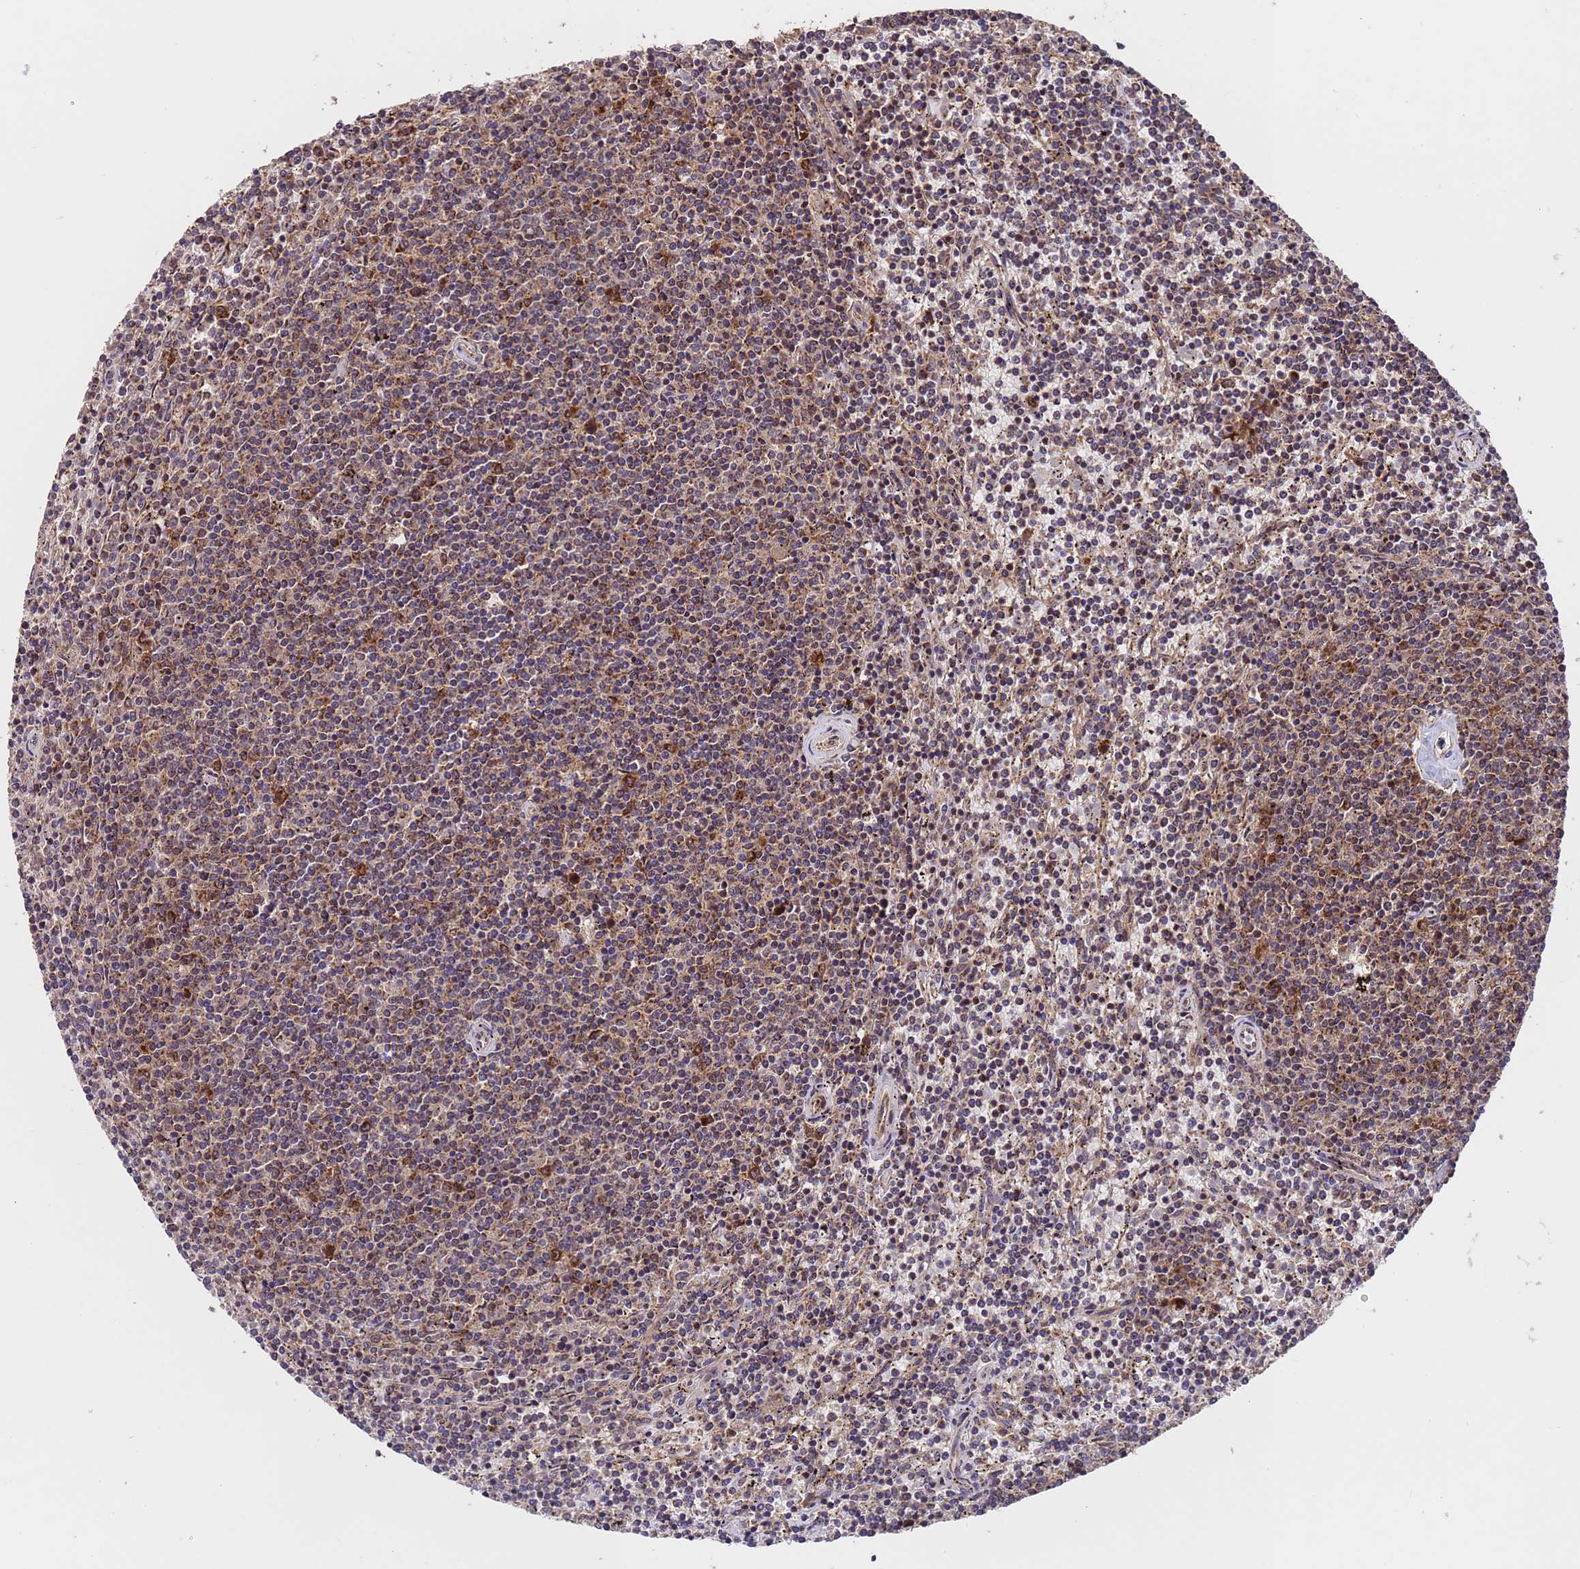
{"staining": {"intensity": "moderate", "quantity": ">75%", "location": "cytoplasmic/membranous"}, "tissue": "lymphoma", "cell_type": "Tumor cells", "image_type": "cancer", "snomed": [{"axis": "morphology", "description": "Malignant lymphoma, non-Hodgkin's type, Low grade"}, {"axis": "topography", "description": "Spleen"}], "caption": "This micrograph exhibits malignant lymphoma, non-Hodgkin's type (low-grade) stained with IHC to label a protein in brown. The cytoplasmic/membranous of tumor cells show moderate positivity for the protein. Nuclei are counter-stained blue.", "gene": "TSR3", "patient": {"sex": "female", "age": 50}}